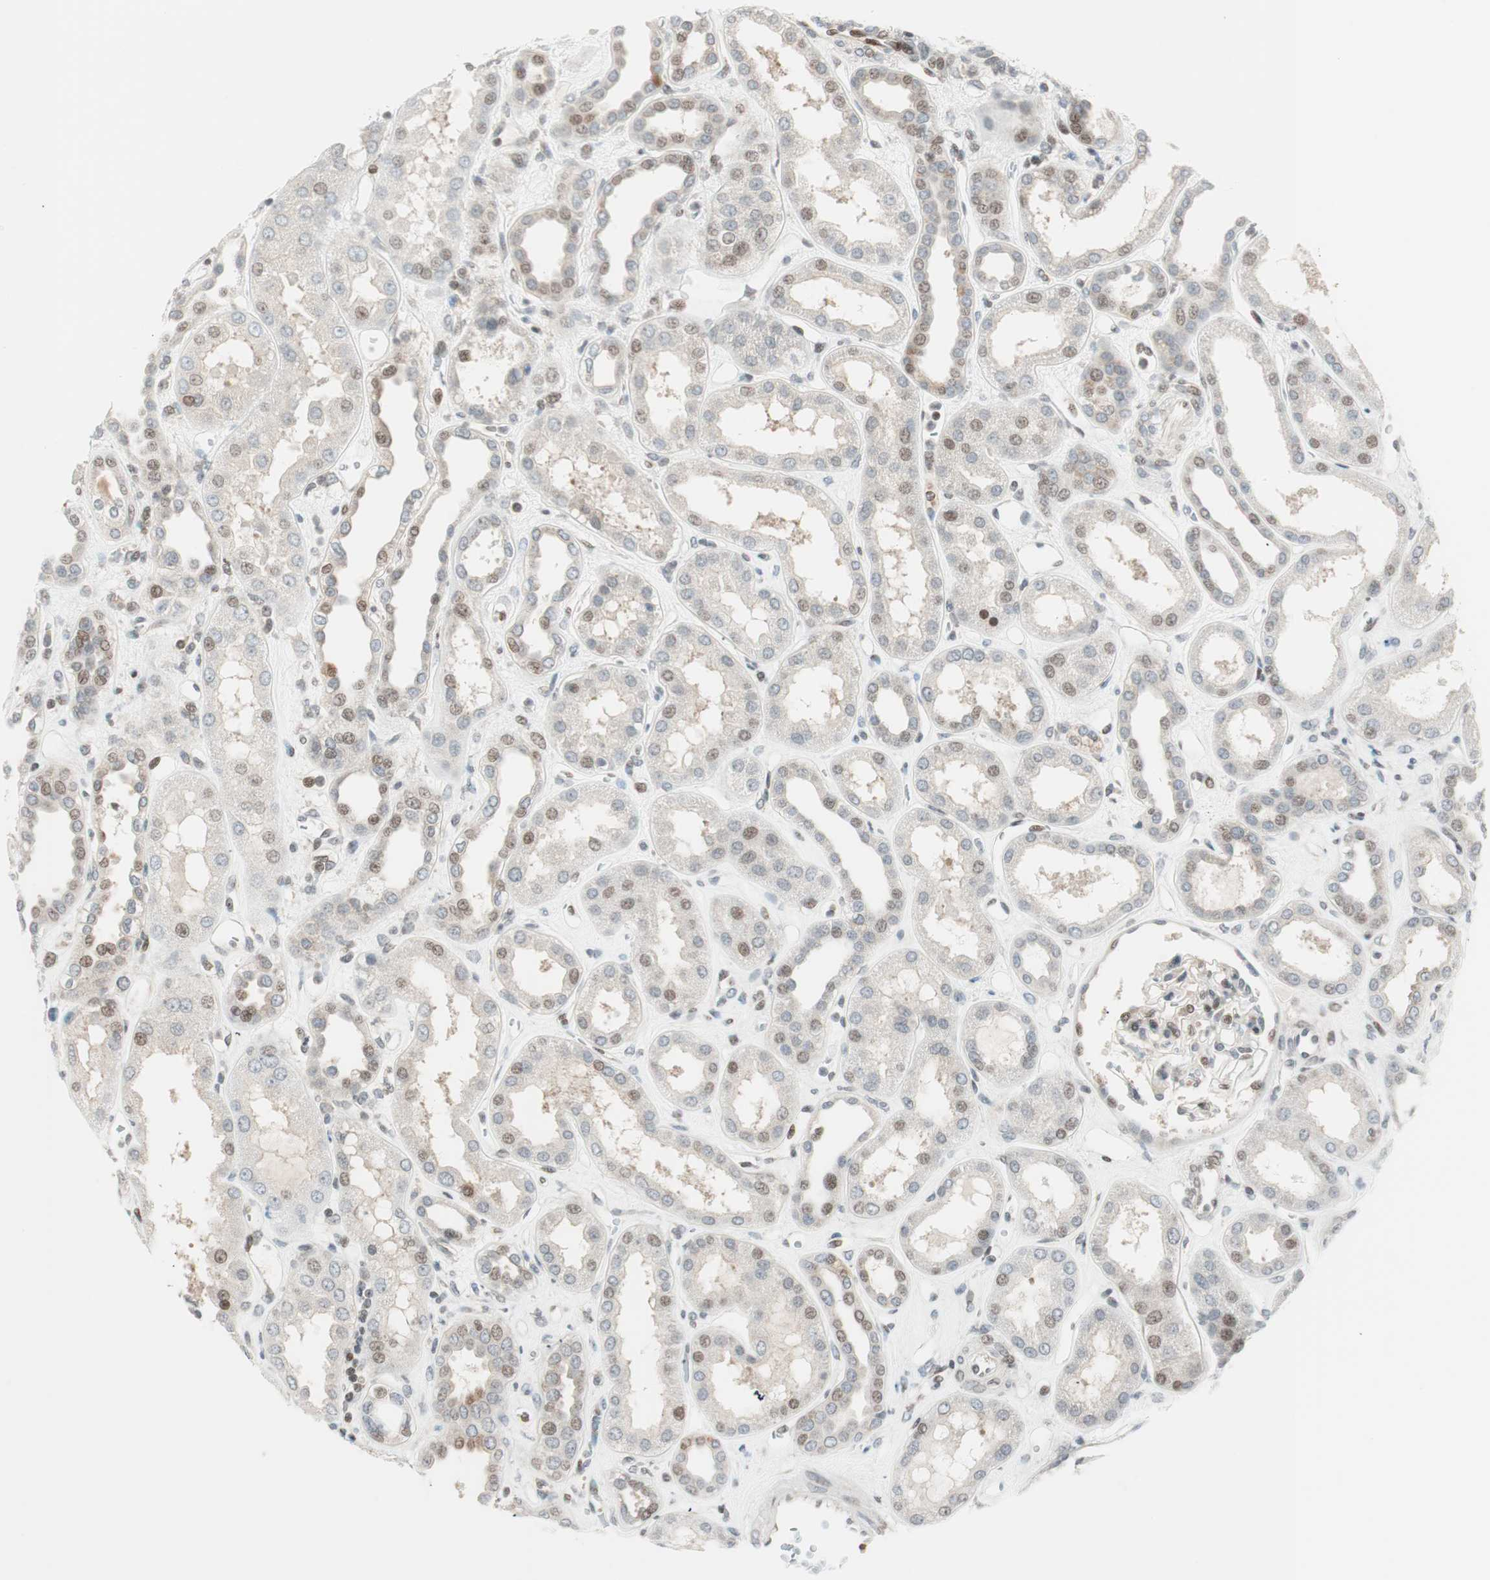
{"staining": {"intensity": "moderate", "quantity": "25%-75%", "location": "nuclear"}, "tissue": "kidney", "cell_type": "Cells in glomeruli", "image_type": "normal", "snomed": [{"axis": "morphology", "description": "Normal tissue, NOS"}, {"axis": "topography", "description": "Kidney"}], "caption": "Cells in glomeruli reveal moderate nuclear expression in about 25%-75% of cells in unremarkable kidney. (brown staining indicates protein expression, while blue staining denotes nuclei).", "gene": "TPT1", "patient": {"sex": "male", "age": 59}}